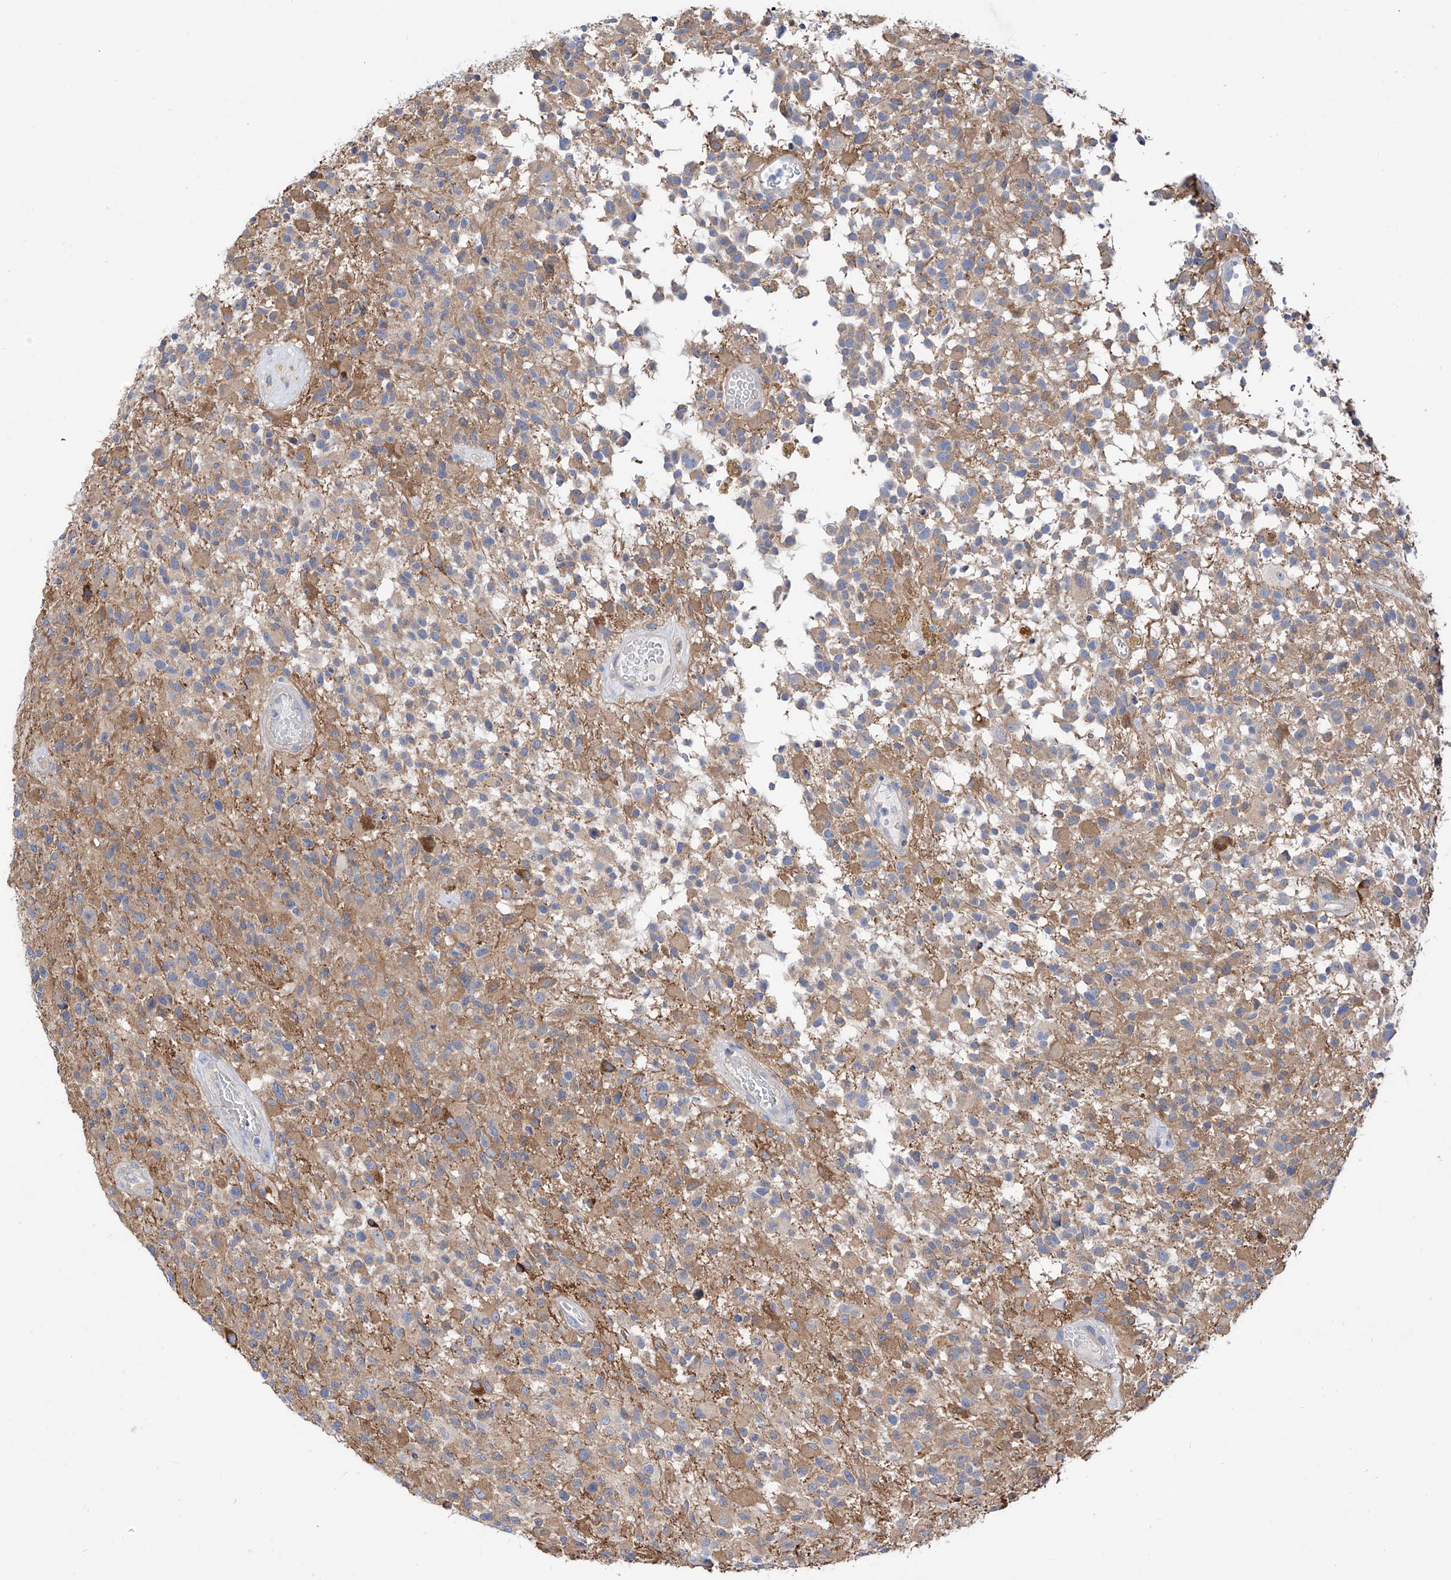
{"staining": {"intensity": "weak", "quantity": "25%-75%", "location": "cytoplasmic/membranous"}, "tissue": "glioma", "cell_type": "Tumor cells", "image_type": "cancer", "snomed": [{"axis": "morphology", "description": "Glioma, malignant, High grade"}, {"axis": "morphology", "description": "Glioblastoma, NOS"}, {"axis": "topography", "description": "Brain"}], "caption": "Malignant high-grade glioma tissue displays weak cytoplasmic/membranous expression in about 25%-75% of tumor cells (Brightfield microscopy of DAB IHC at high magnification).", "gene": "ZNF653", "patient": {"sex": "male", "age": 60}}